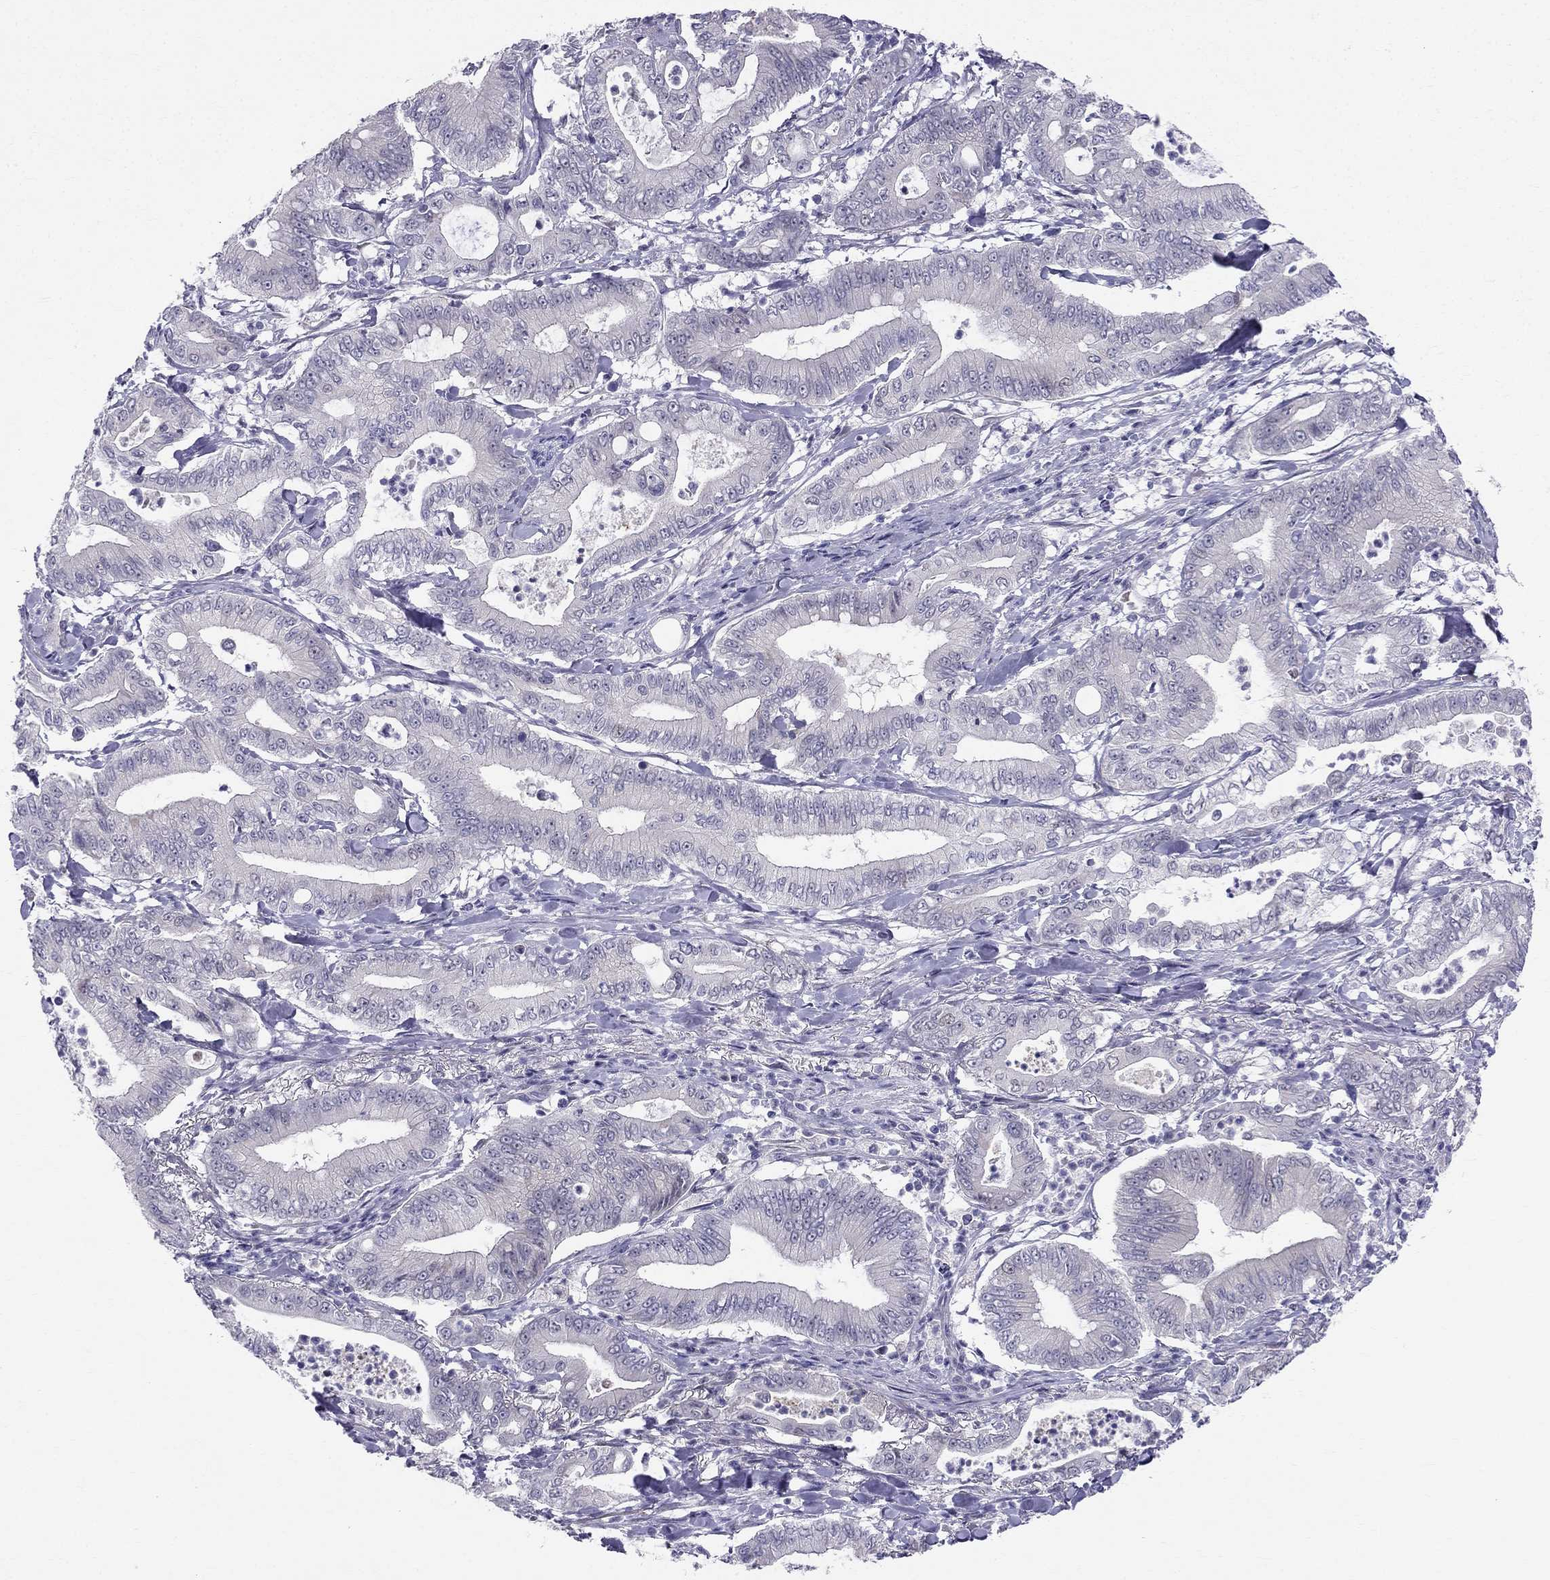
{"staining": {"intensity": "negative", "quantity": "none", "location": "none"}, "tissue": "pancreatic cancer", "cell_type": "Tumor cells", "image_type": "cancer", "snomed": [{"axis": "morphology", "description": "Adenocarcinoma, NOS"}, {"axis": "topography", "description": "Pancreas"}], "caption": "A micrograph of pancreatic cancer stained for a protein displays no brown staining in tumor cells.", "gene": "BAG5", "patient": {"sex": "male", "age": 71}}